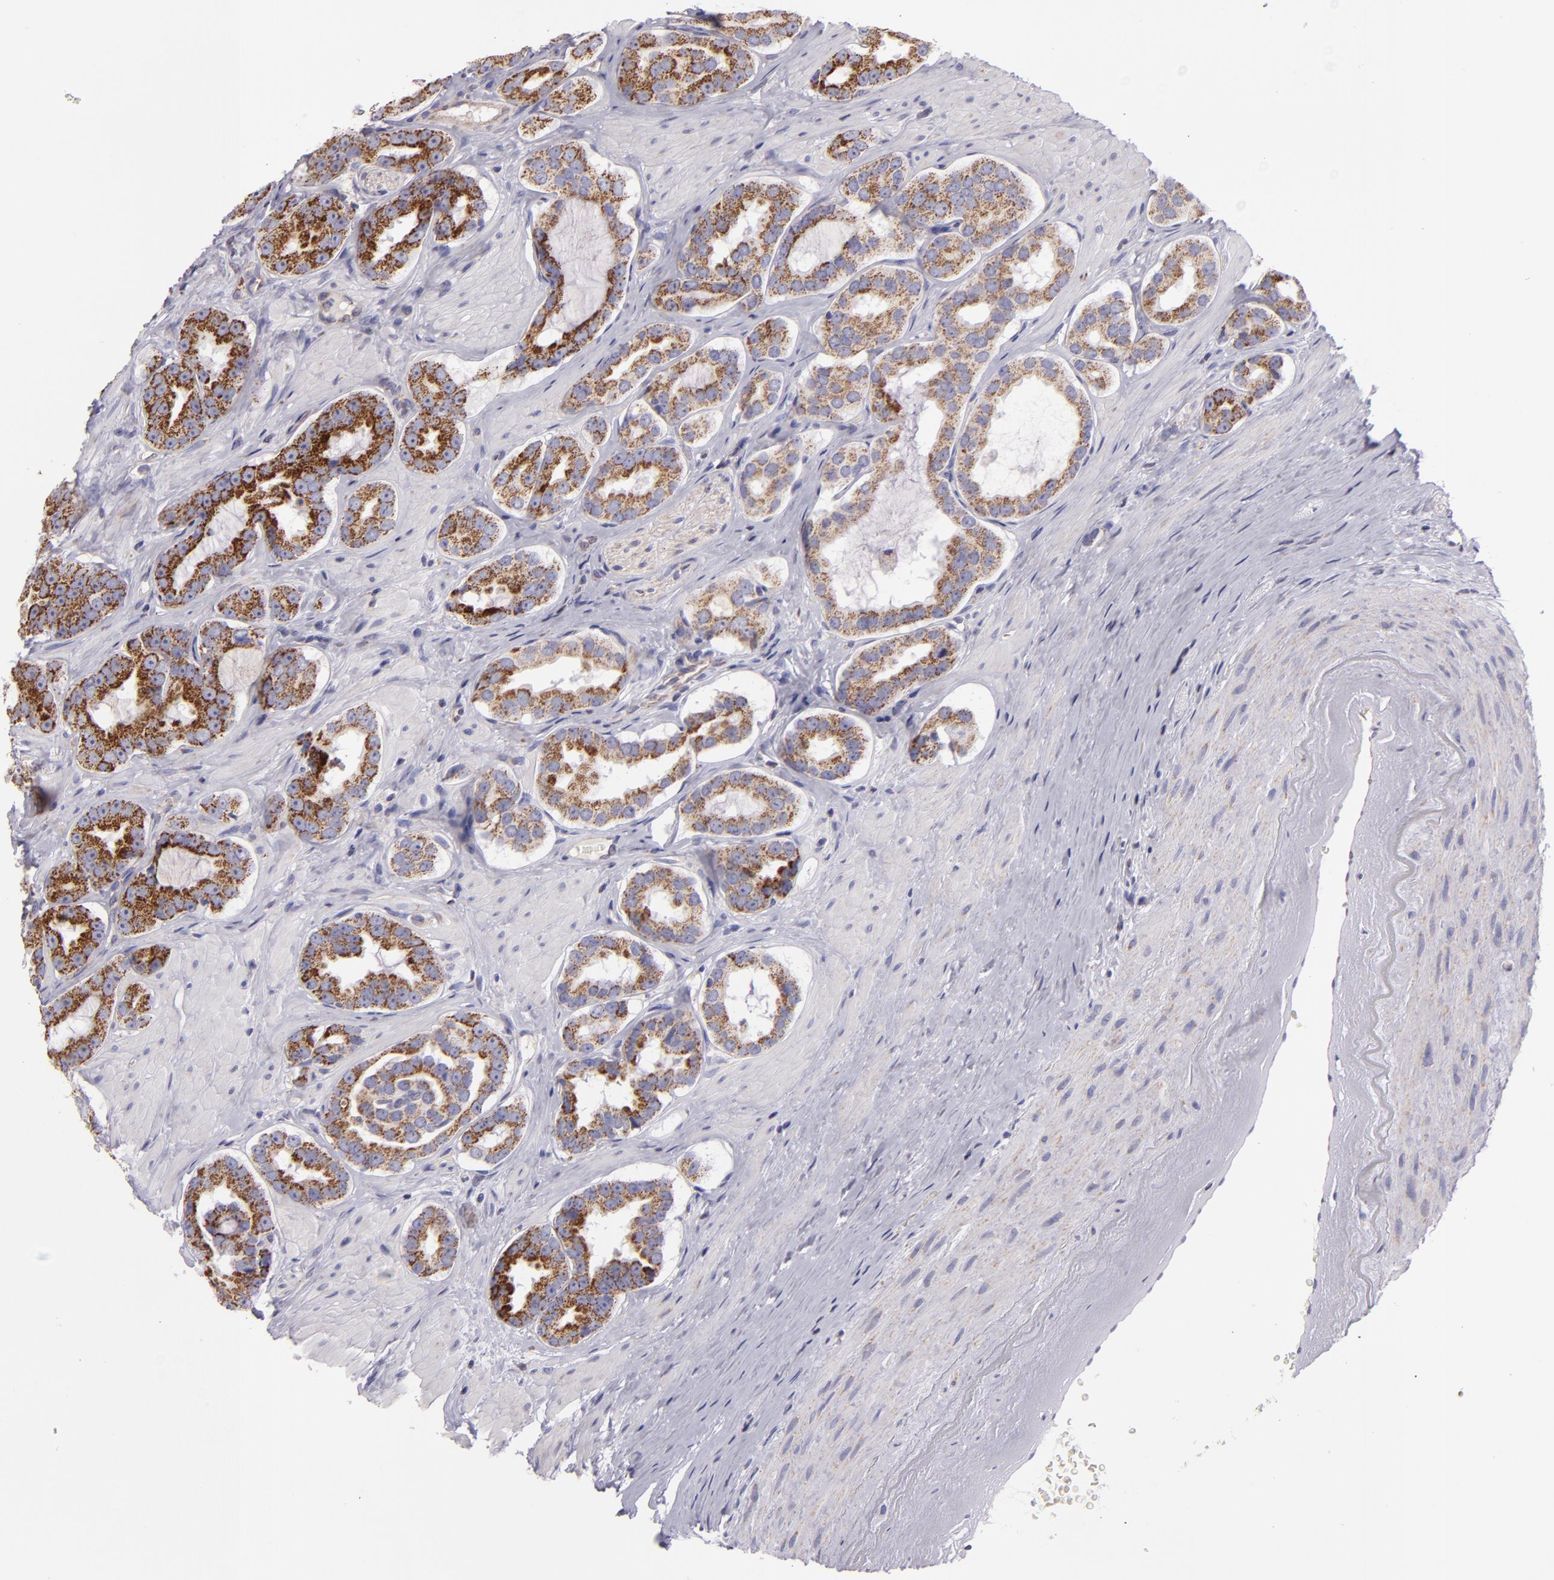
{"staining": {"intensity": "moderate", "quantity": ">75%", "location": "cytoplasmic/membranous"}, "tissue": "prostate cancer", "cell_type": "Tumor cells", "image_type": "cancer", "snomed": [{"axis": "morphology", "description": "Adenocarcinoma, Low grade"}, {"axis": "topography", "description": "Prostate"}], "caption": "Prostate adenocarcinoma (low-grade) stained with immunohistochemistry exhibits moderate cytoplasmic/membranous positivity in about >75% of tumor cells.", "gene": "HSPD1", "patient": {"sex": "male", "age": 59}}